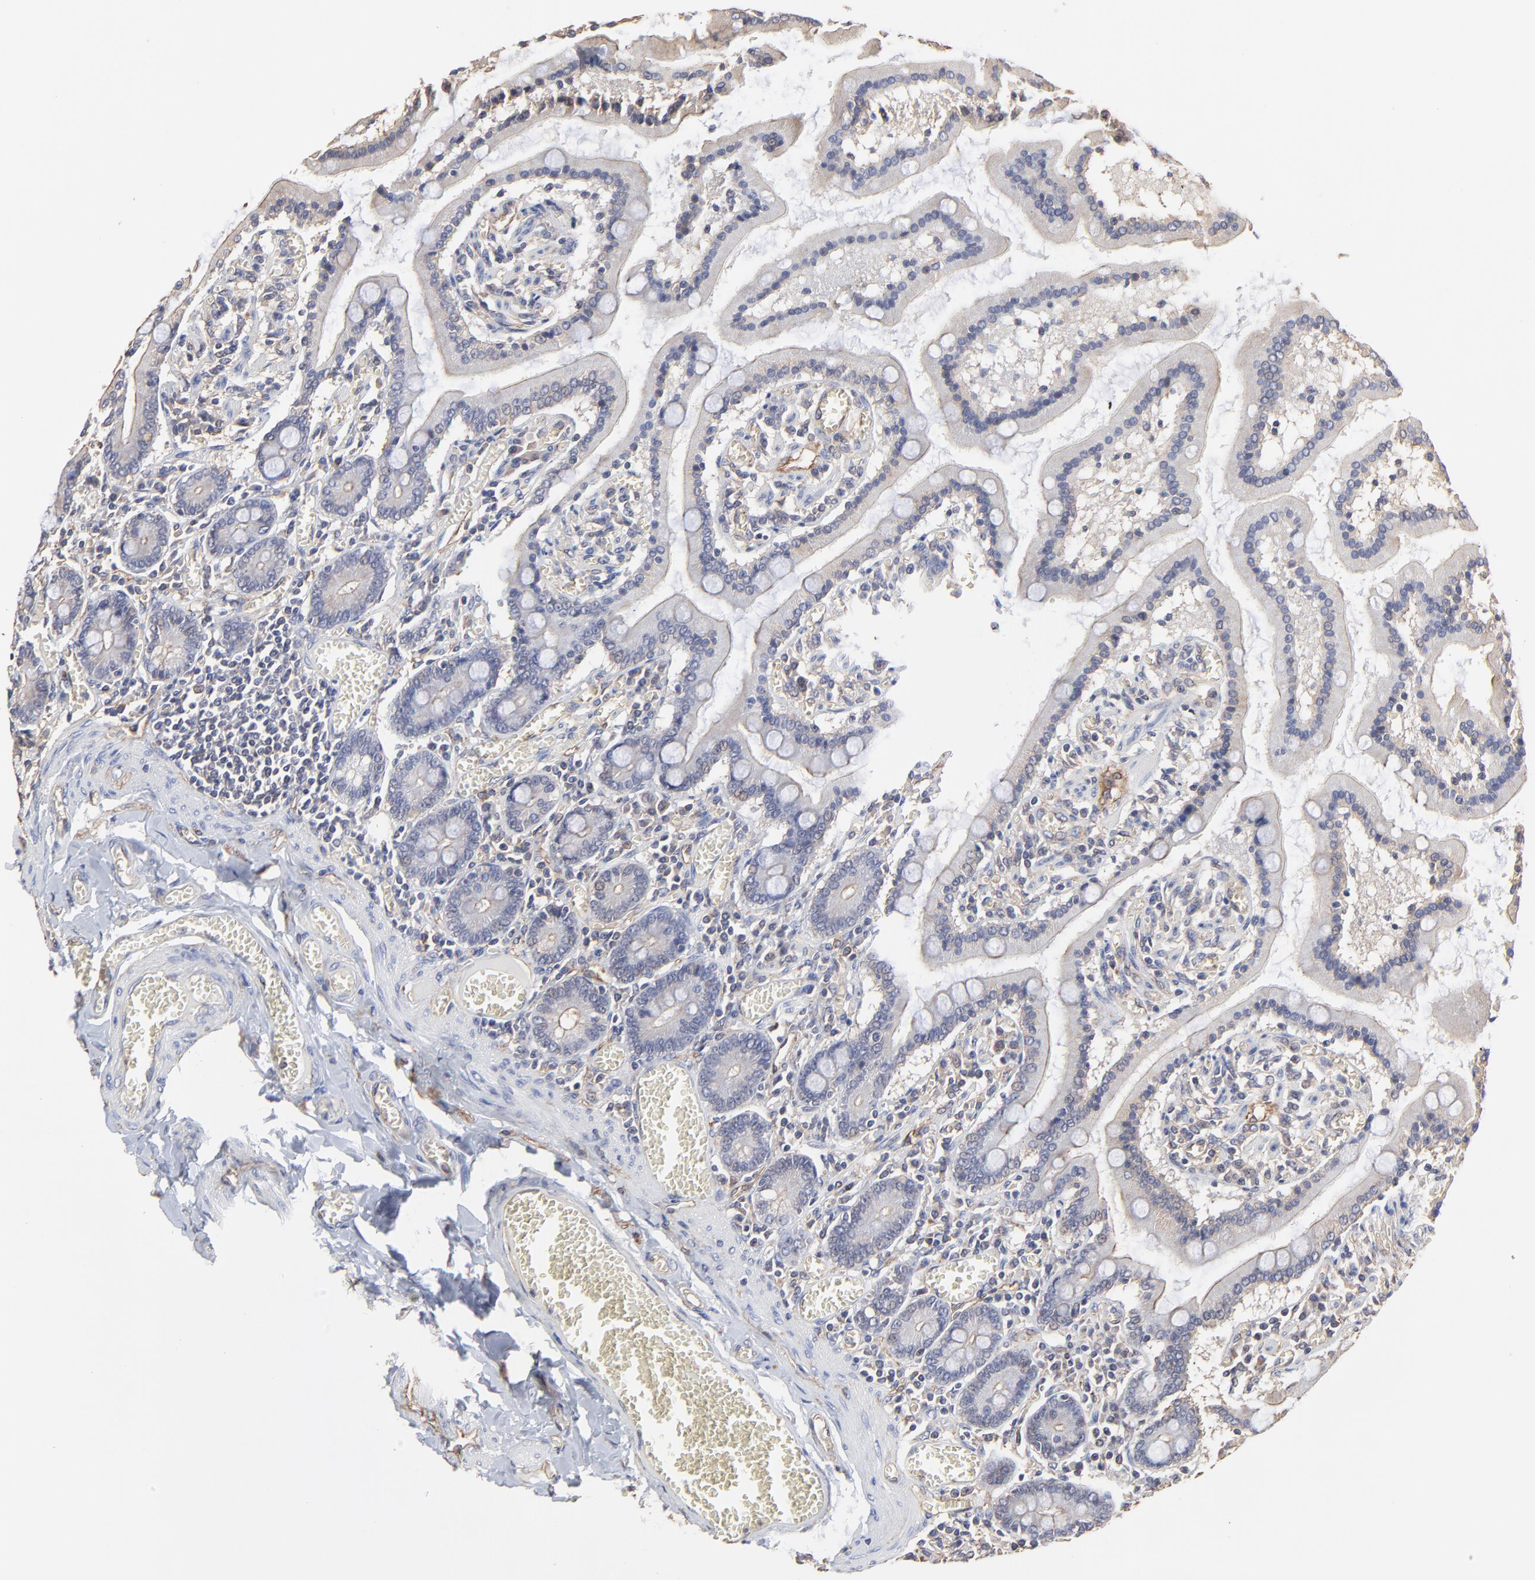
{"staining": {"intensity": "moderate", "quantity": "25%-75%", "location": "cytoplasmic/membranous"}, "tissue": "small intestine", "cell_type": "Glandular cells", "image_type": "normal", "snomed": [{"axis": "morphology", "description": "Normal tissue, NOS"}, {"axis": "topography", "description": "Small intestine"}], "caption": "High-power microscopy captured an IHC image of normal small intestine, revealing moderate cytoplasmic/membranous staining in approximately 25%-75% of glandular cells. (Stains: DAB in brown, nuclei in blue, Microscopy: brightfield microscopy at high magnification).", "gene": "ARMT1", "patient": {"sex": "male", "age": 59}}